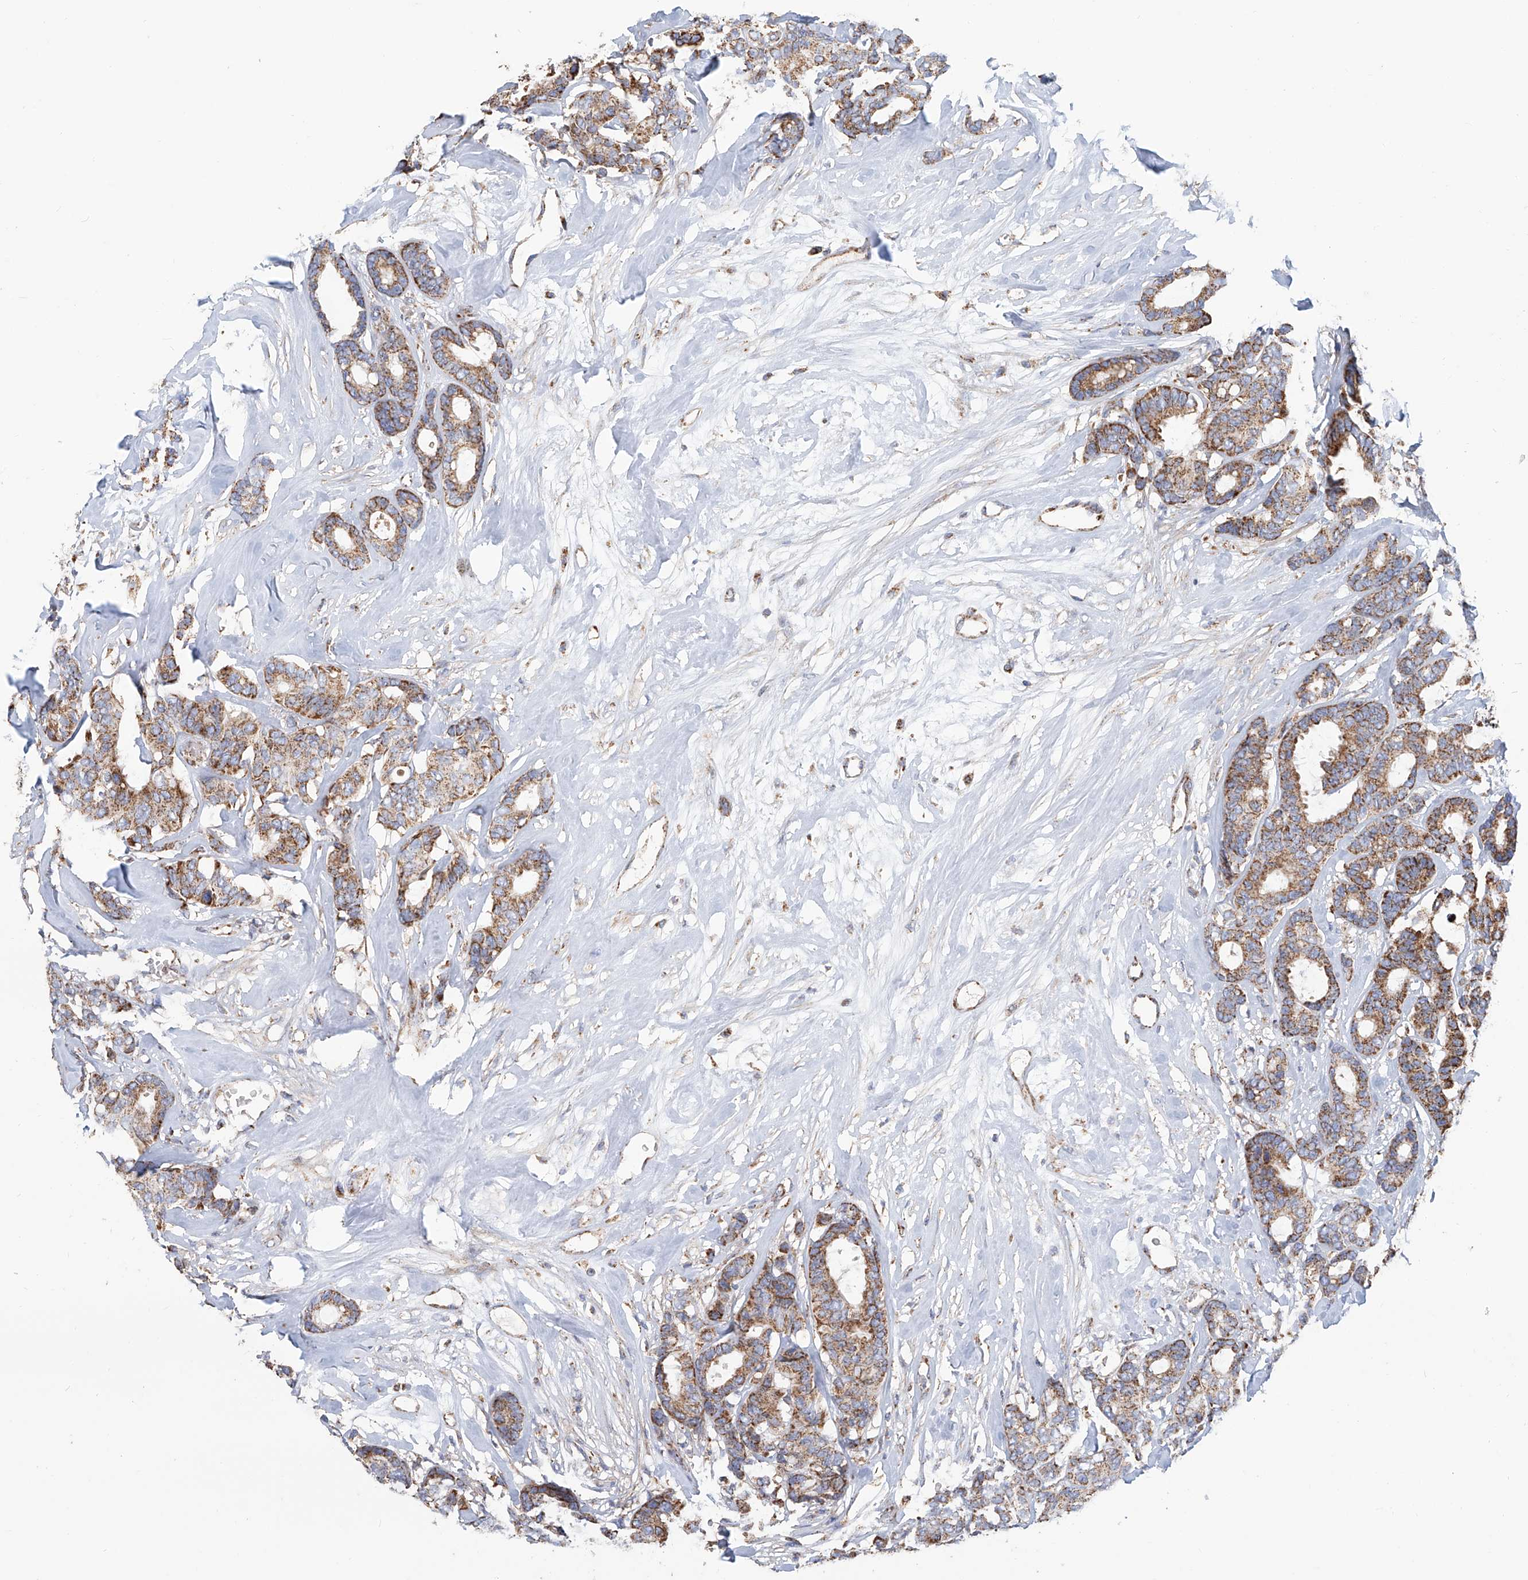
{"staining": {"intensity": "moderate", "quantity": ">75%", "location": "cytoplasmic/membranous"}, "tissue": "breast cancer", "cell_type": "Tumor cells", "image_type": "cancer", "snomed": [{"axis": "morphology", "description": "Duct carcinoma"}, {"axis": "topography", "description": "Breast"}], "caption": "Immunohistochemistry (IHC) image of neoplastic tissue: human breast cancer (intraductal carcinoma) stained using IHC reveals medium levels of moderate protein expression localized specifically in the cytoplasmic/membranous of tumor cells, appearing as a cytoplasmic/membranous brown color.", "gene": "MCL1", "patient": {"sex": "female", "age": 87}}